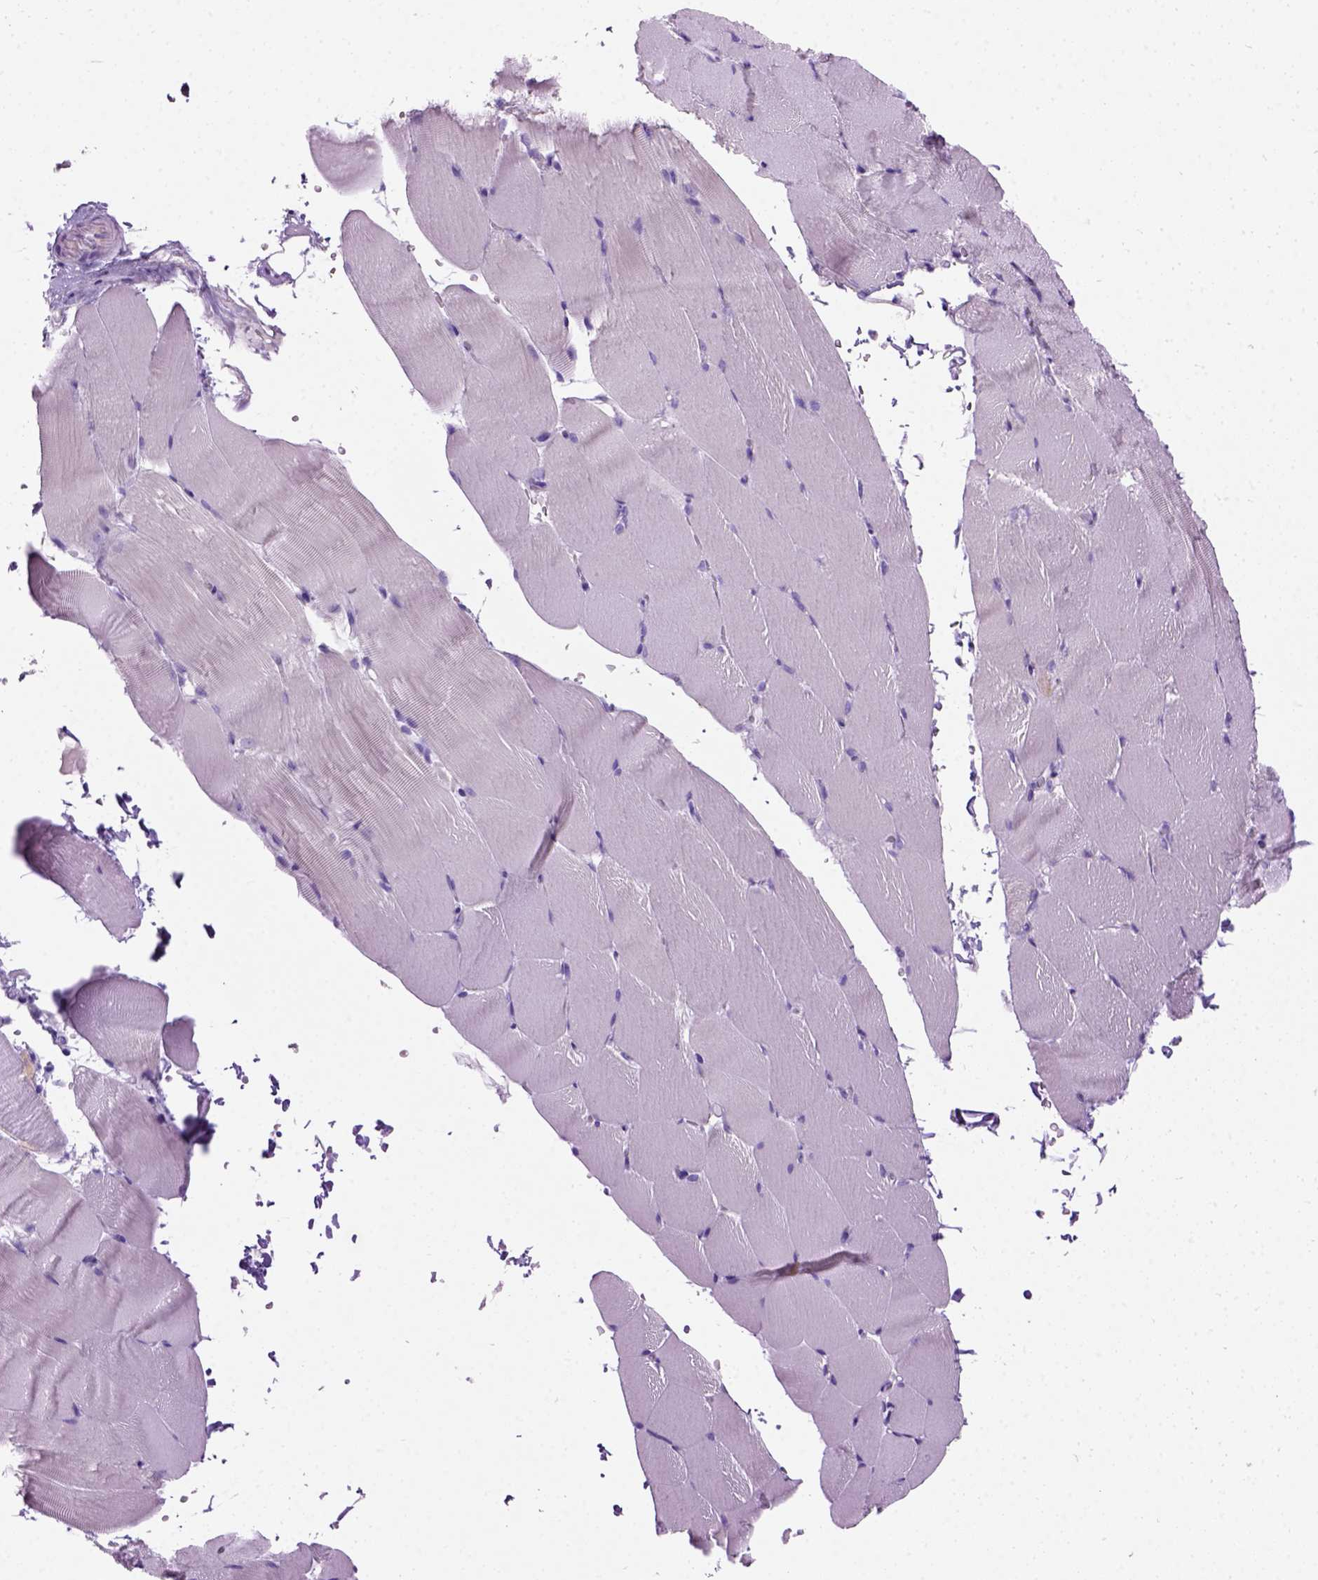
{"staining": {"intensity": "negative", "quantity": "none", "location": "none"}, "tissue": "skeletal muscle", "cell_type": "Myocytes", "image_type": "normal", "snomed": [{"axis": "morphology", "description": "Normal tissue, NOS"}, {"axis": "topography", "description": "Skeletal muscle"}], "caption": "Immunohistochemistry (IHC) of normal skeletal muscle reveals no staining in myocytes.", "gene": "GABRB2", "patient": {"sex": "female", "age": 37}}